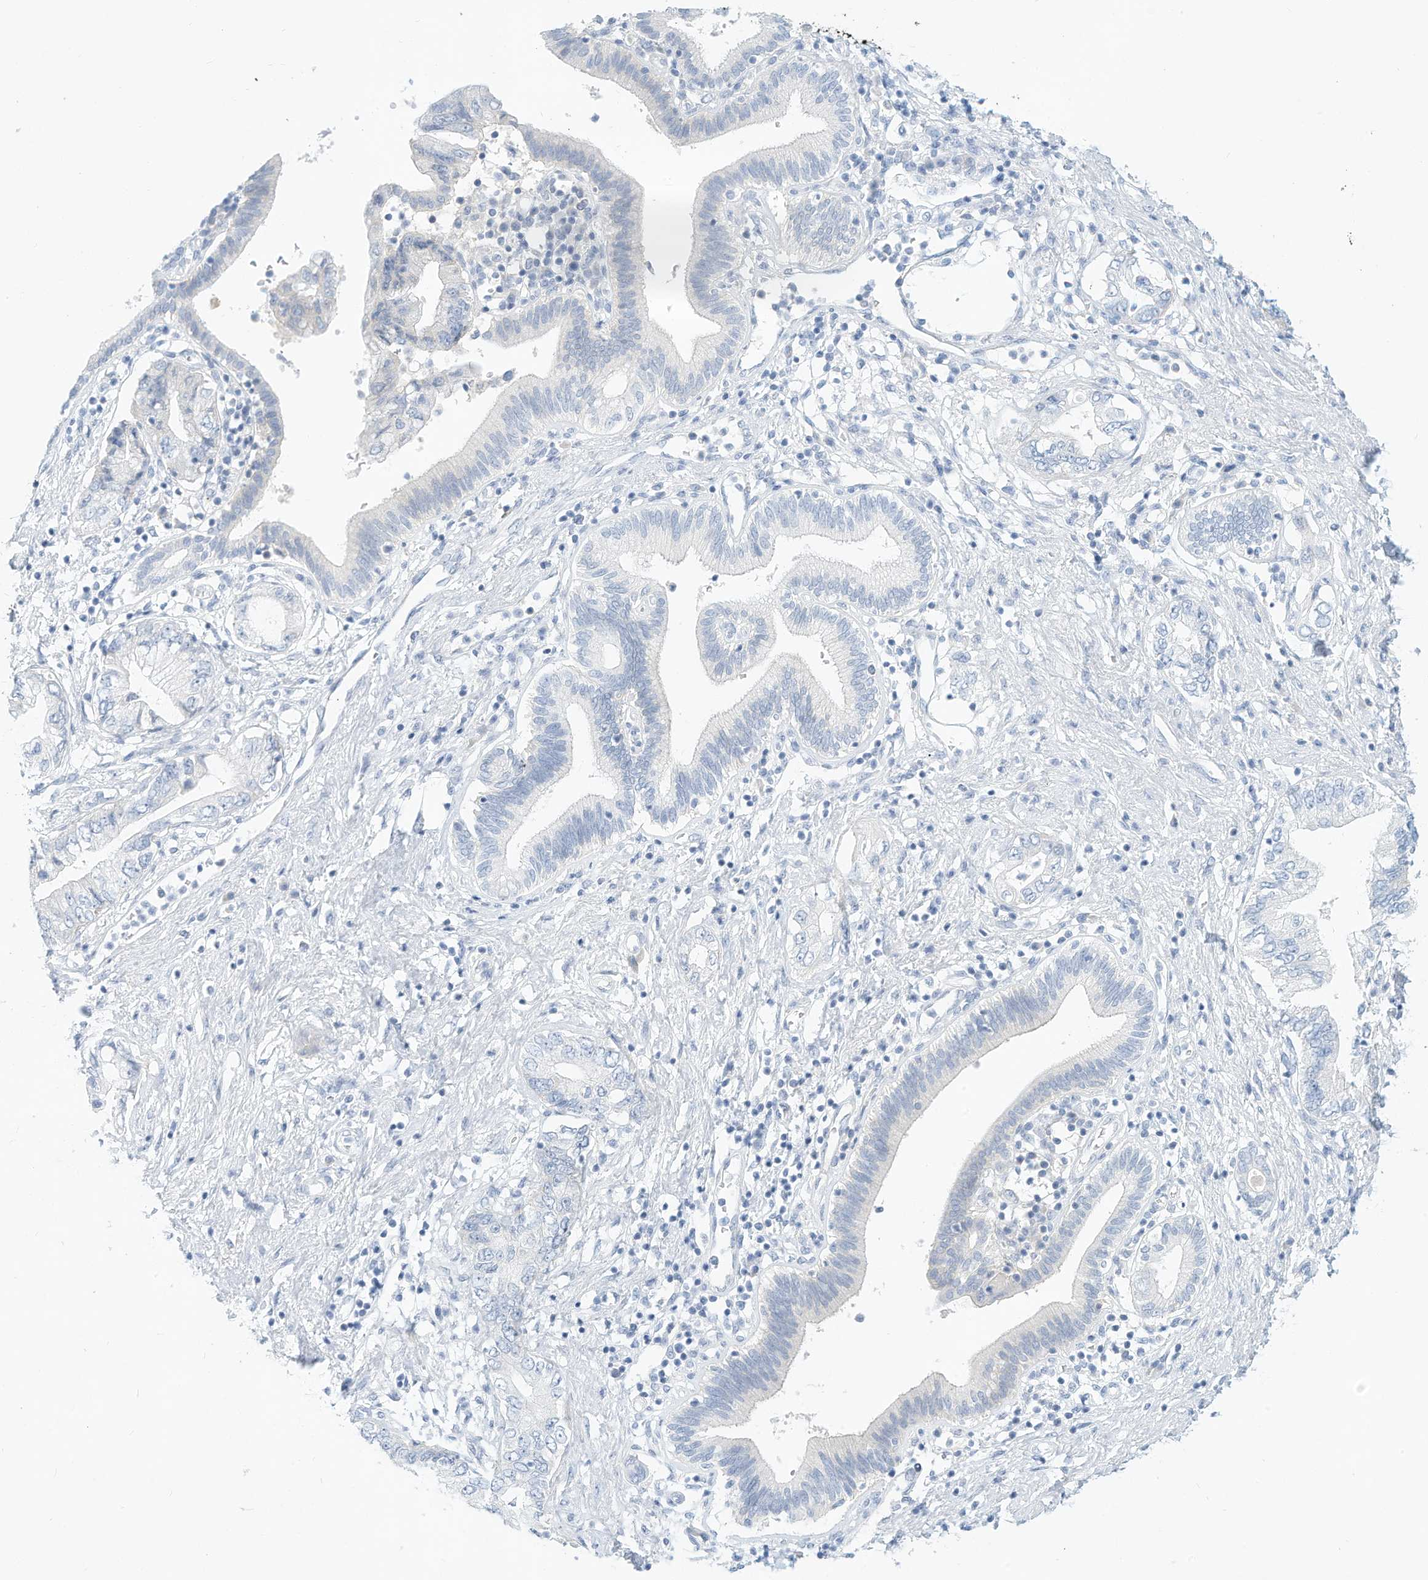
{"staining": {"intensity": "negative", "quantity": "none", "location": "none"}, "tissue": "pancreatic cancer", "cell_type": "Tumor cells", "image_type": "cancer", "snomed": [{"axis": "morphology", "description": "Adenocarcinoma, NOS"}, {"axis": "topography", "description": "Pancreas"}], "caption": "Micrograph shows no protein staining in tumor cells of pancreatic cancer (adenocarcinoma) tissue. The staining is performed using DAB brown chromogen with nuclei counter-stained in using hematoxylin.", "gene": "SPOCD1", "patient": {"sex": "female", "age": 73}}